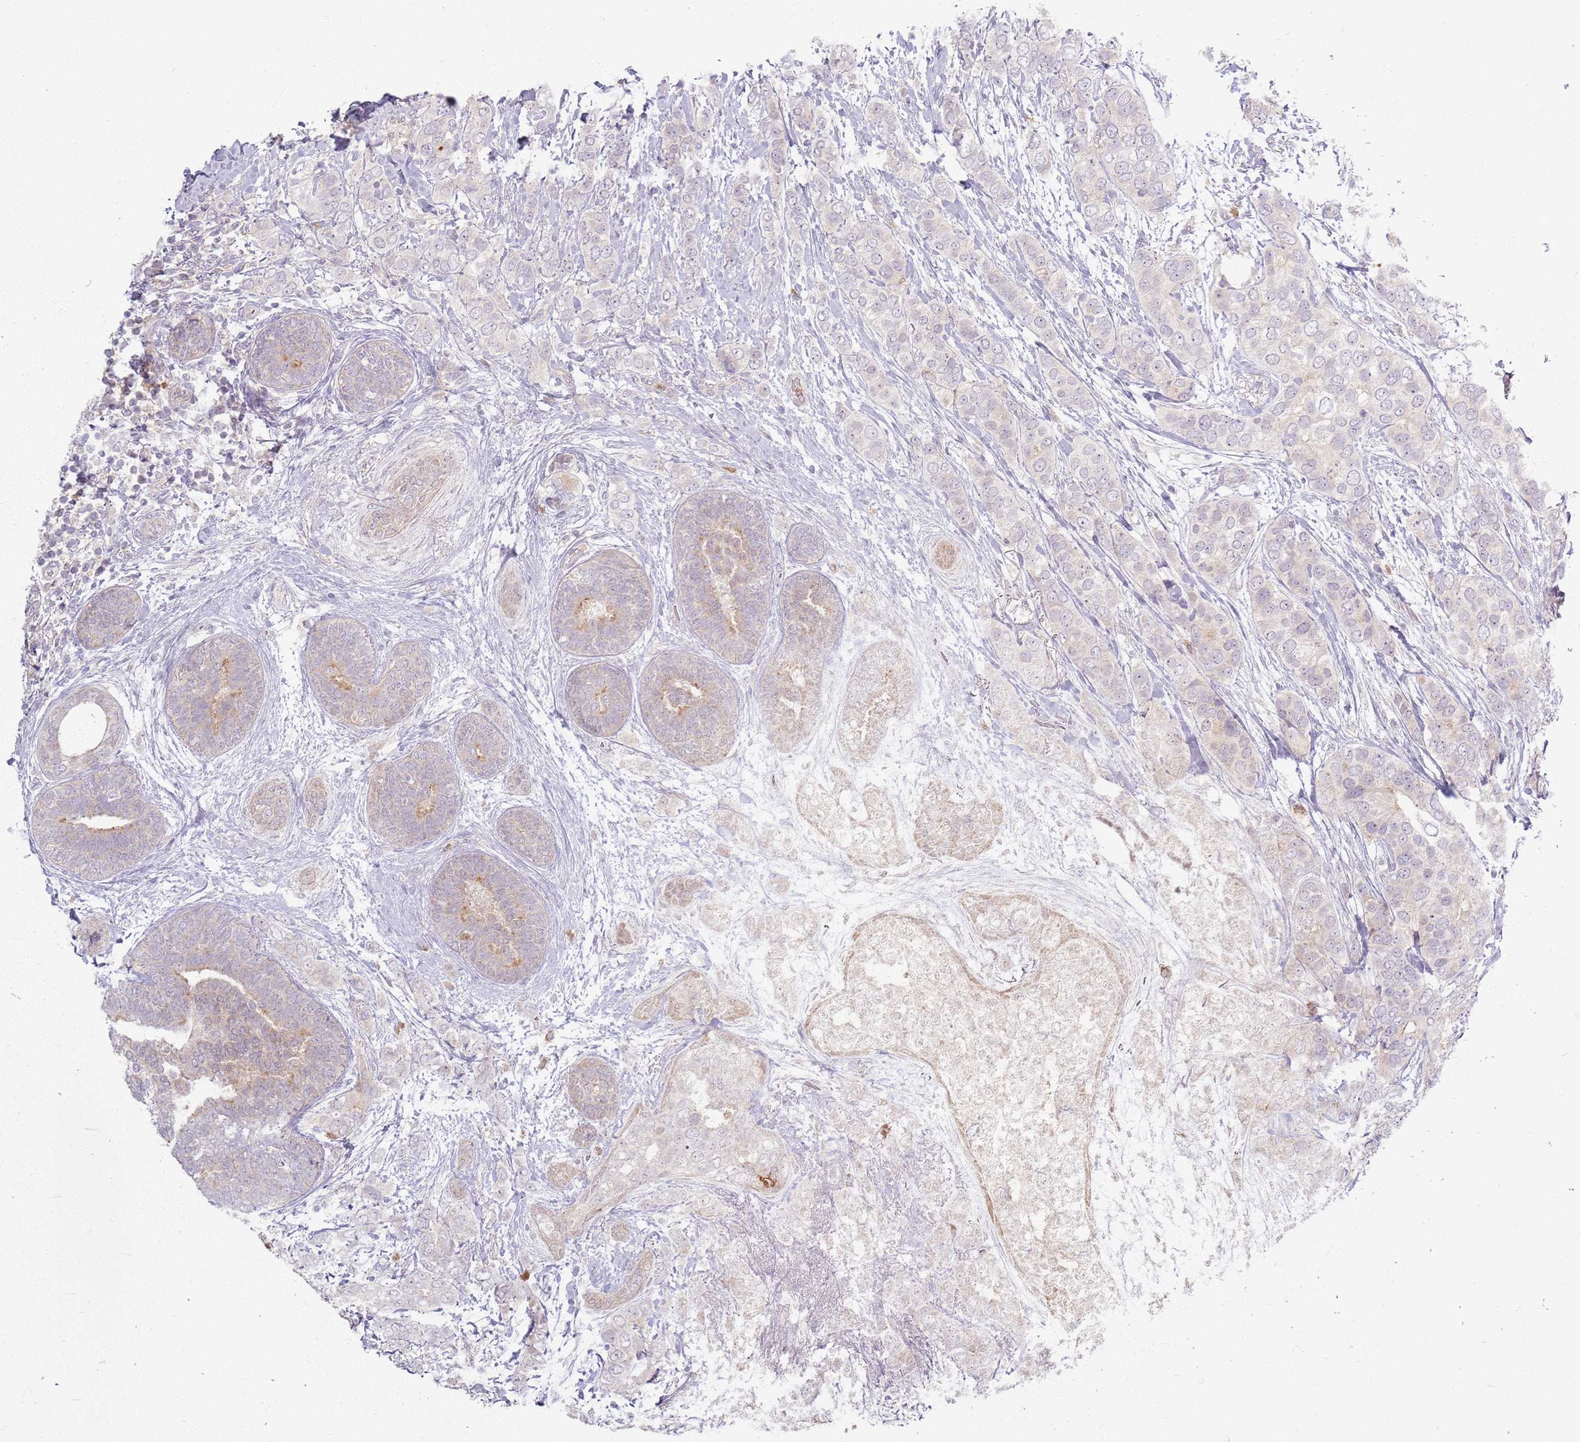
{"staining": {"intensity": "negative", "quantity": "none", "location": "none"}, "tissue": "breast cancer", "cell_type": "Tumor cells", "image_type": "cancer", "snomed": [{"axis": "morphology", "description": "Lobular carcinoma"}, {"axis": "topography", "description": "Breast"}], "caption": "Immunohistochemical staining of lobular carcinoma (breast) demonstrates no significant positivity in tumor cells. (DAB immunohistochemistry (IHC) visualized using brightfield microscopy, high magnification).", "gene": "ZDHHC2", "patient": {"sex": "female", "age": 51}}